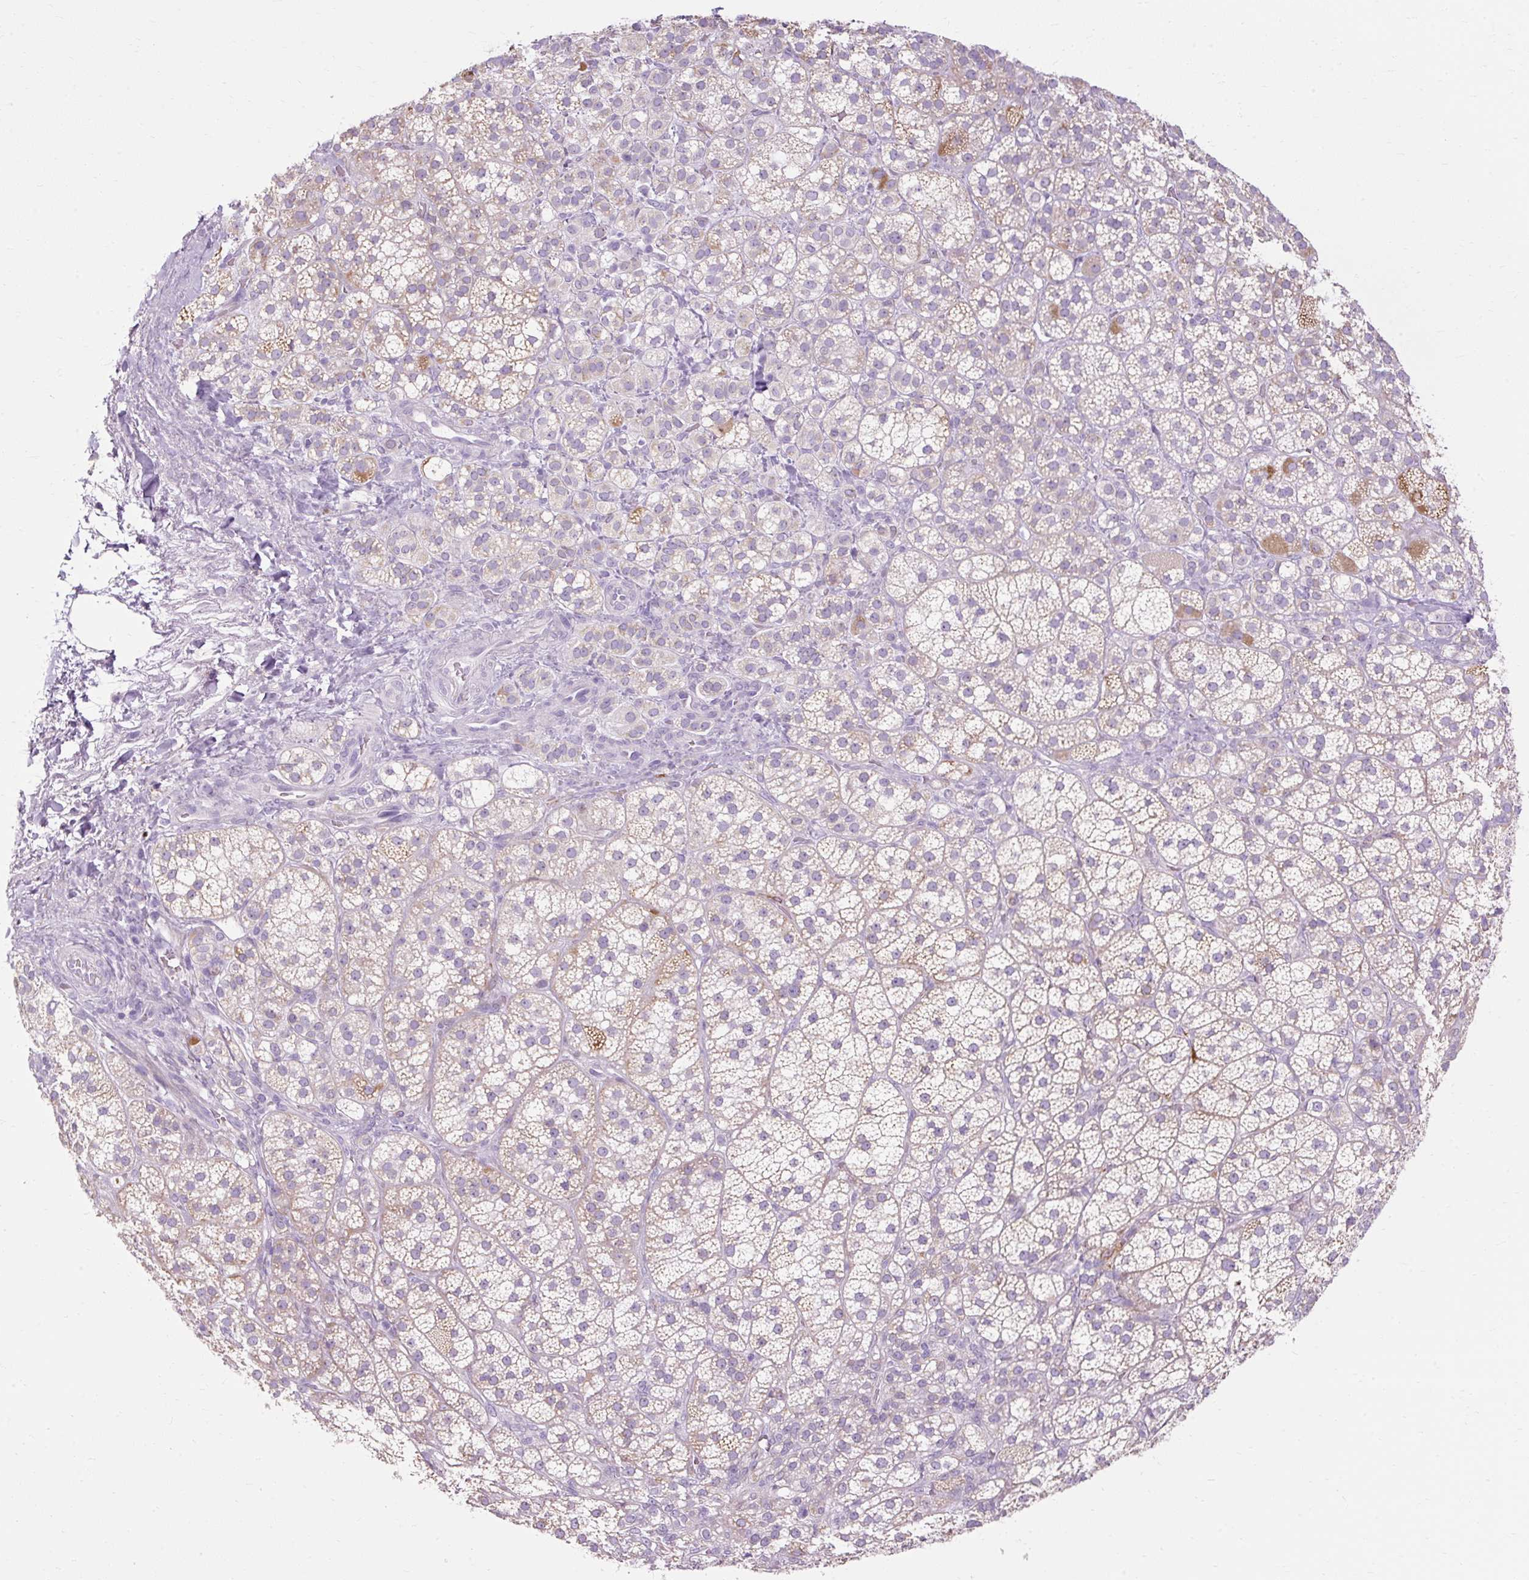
{"staining": {"intensity": "moderate", "quantity": "25%-75%", "location": "cytoplasmic/membranous"}, "tissue": "adrenal gland", "cell_type": "Glandular cells", "image_type": "normal", "snomed": [{"axis": "morphology", "description": "Normal tissue, NOS"}, {"axis": "topography", "description": "Adrenal gland"}], "caption": "The image exhibits immunohistochemical staining of benign adrenal gland. There is moderate cytoplasmic/membranous staining is identified in approximately 25%-75% of glandular cells. (DAB (3,3'-diaminobenzidine) IHC, brown staining for protein, blue staining for nuclei).", "gene": "HSD11B1", "patient": {"sex": "female", "age": 60}}